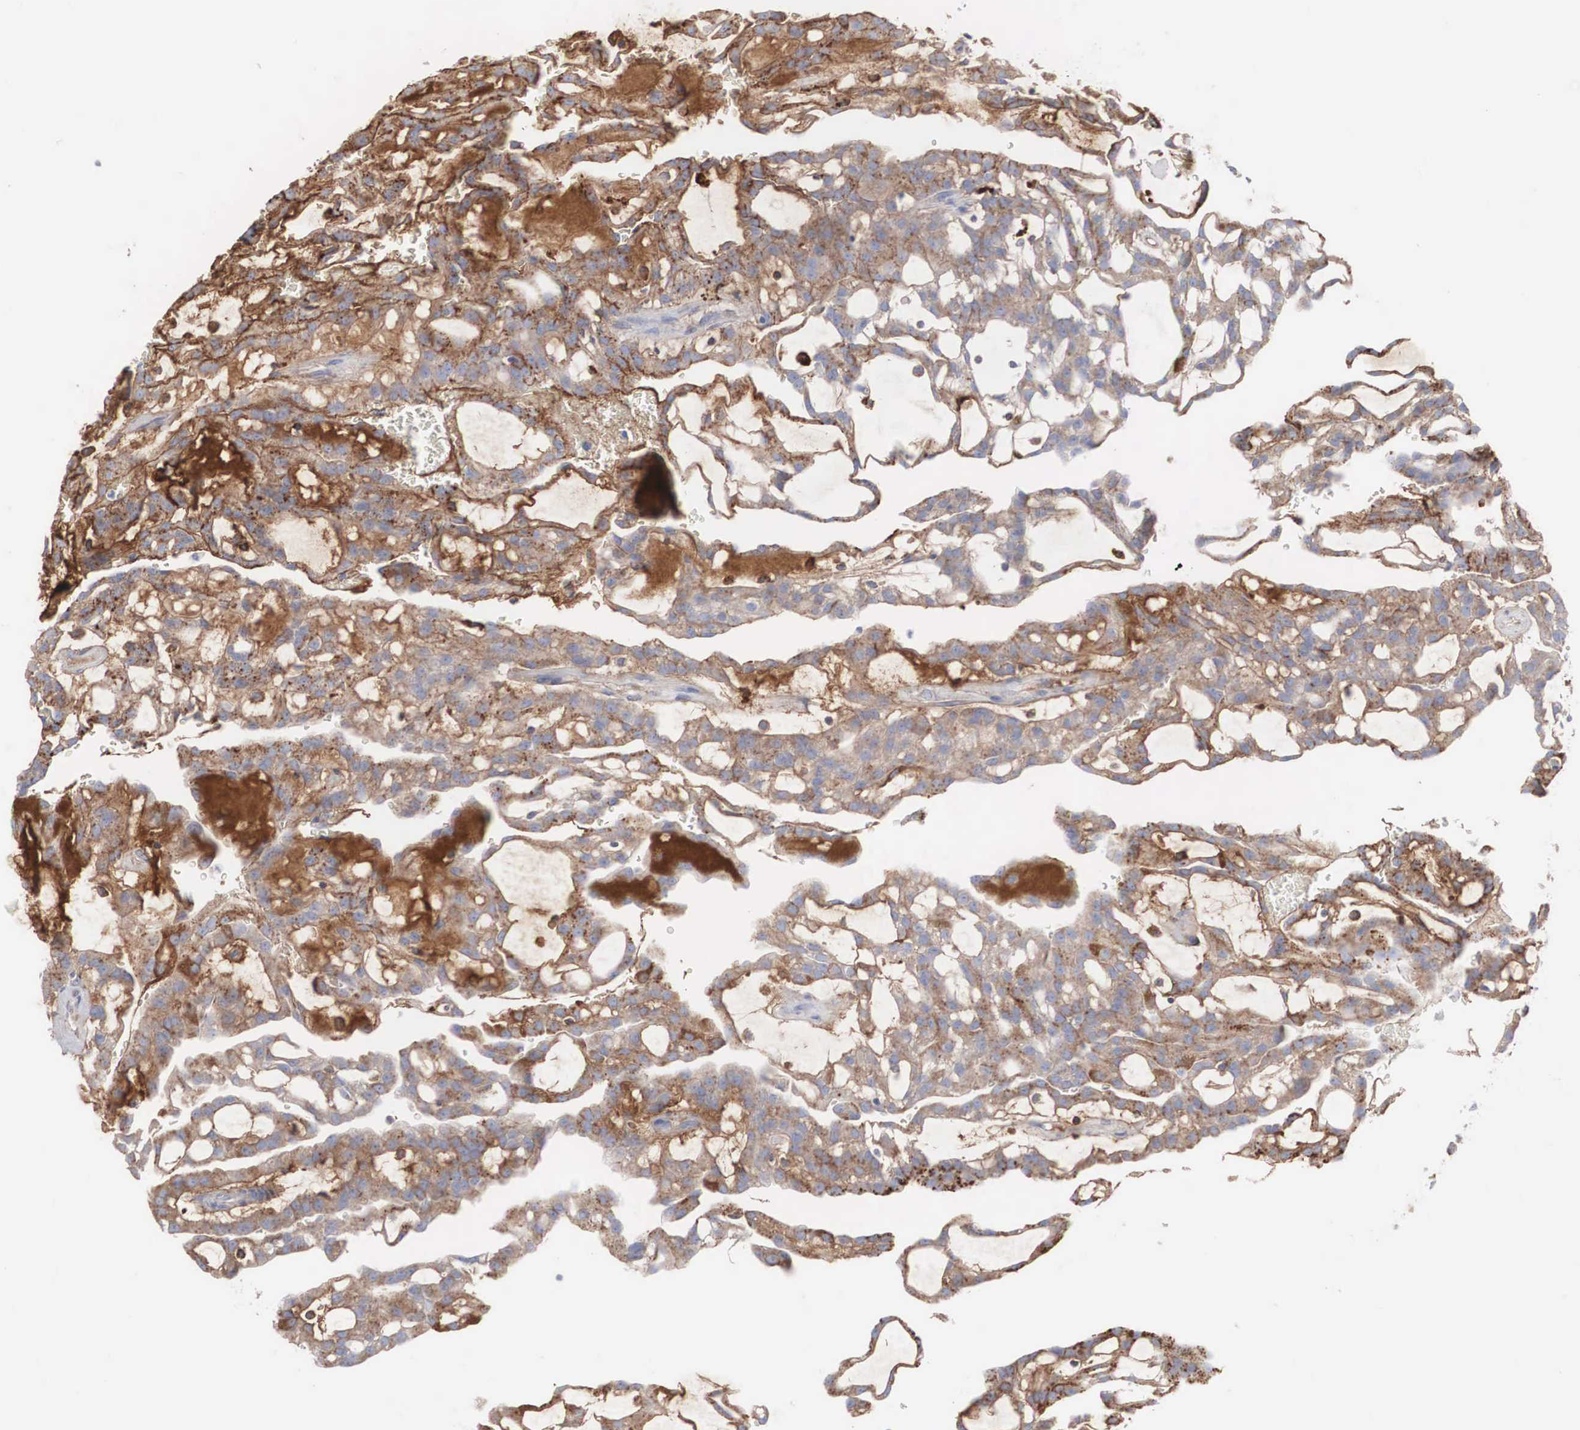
{"staining": {"intensity": "moderate", "quantity": ">75%", "location": "cytoplasmic/membranous"}, "tissue": "renal cancer", "cell_type": "Tumor cells", "image_type": "cancer", "snomed": [{"axis": "morphology", "description": "Adenocarcinoma, NOS"}, {"axis": "topography", "description": "Kidney"}], "caption": "Renal cancer stained for a protein exhibits moderate cytoplasmic/membranous positivity in tumor cells.", "gene": "LGALS3BP", "patient": {"sex": "male", "age": 63}}